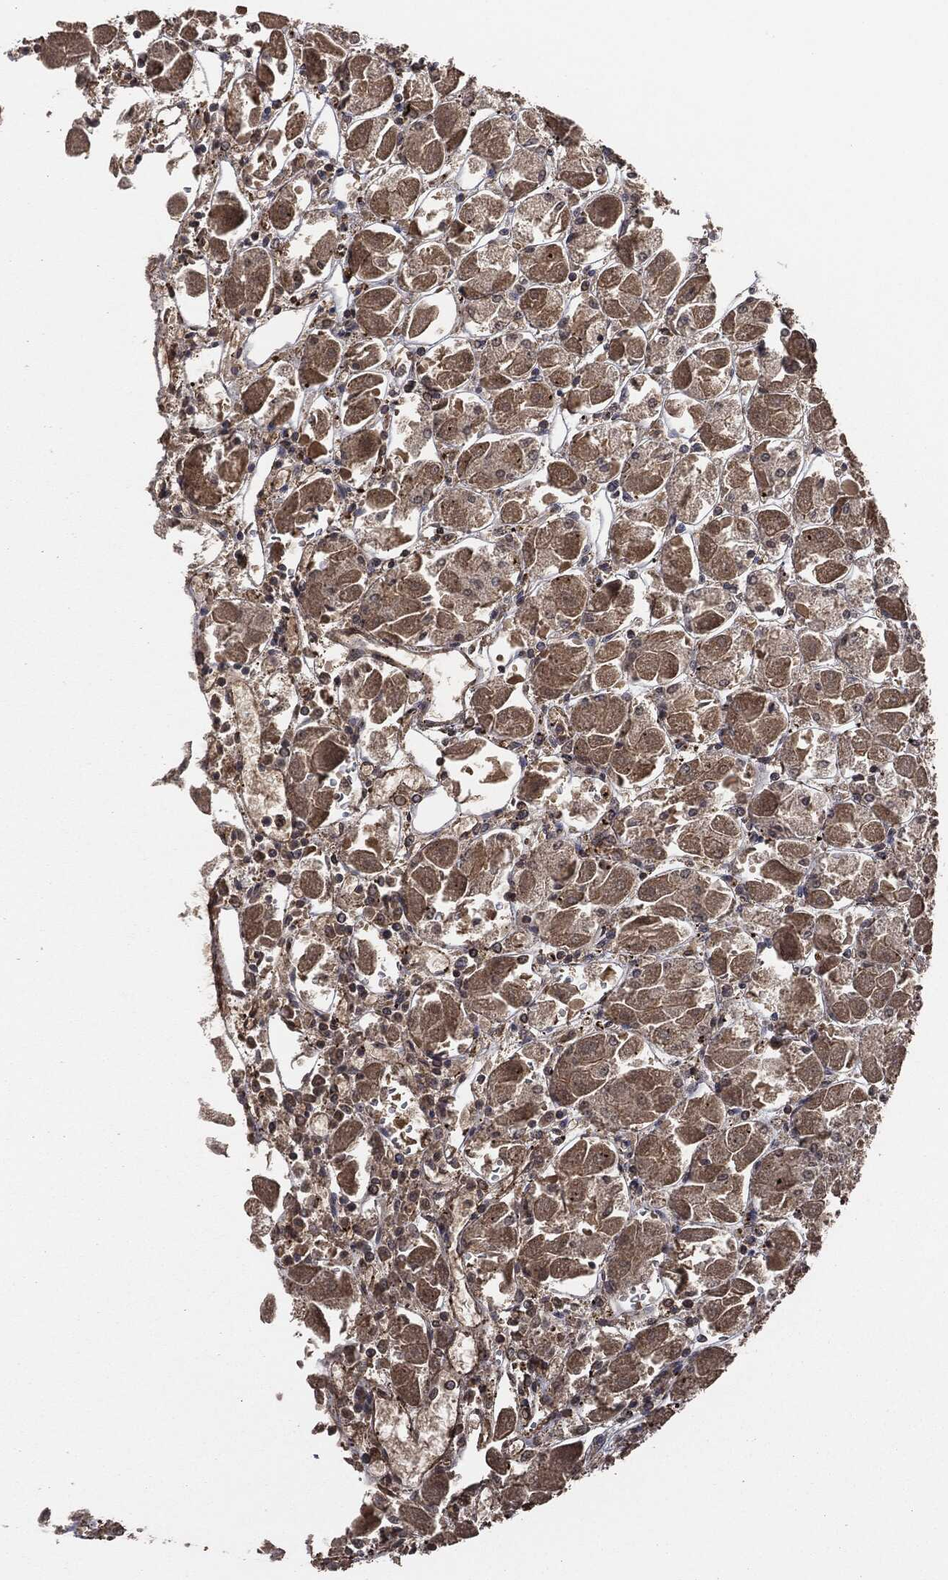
{"staining": {"intensity": "moderate", "quantity": "25%-75%", "location": "cytoplasmic/membranous"}, "tissue": "stomach", "cell_type": "Glandular cells", "image_type": "normal", "snomed": [{"axis": "morphology", "description": "Normal tissue, NOS"}, {"axis": "topography", "description": "Stomach"}], "caption": "Immunohistochemical staining of normal human stomach exhibits moderate cytoplasmic/membranous protein expression in about 25%-75% of glandular cells. The staining was performed using DAB, with brown indicating positive protein expression. Nuclei are stained blue with hematoxylin.", "gene": "ERBIN", "patient": {"sex": "male", "age": 70}}